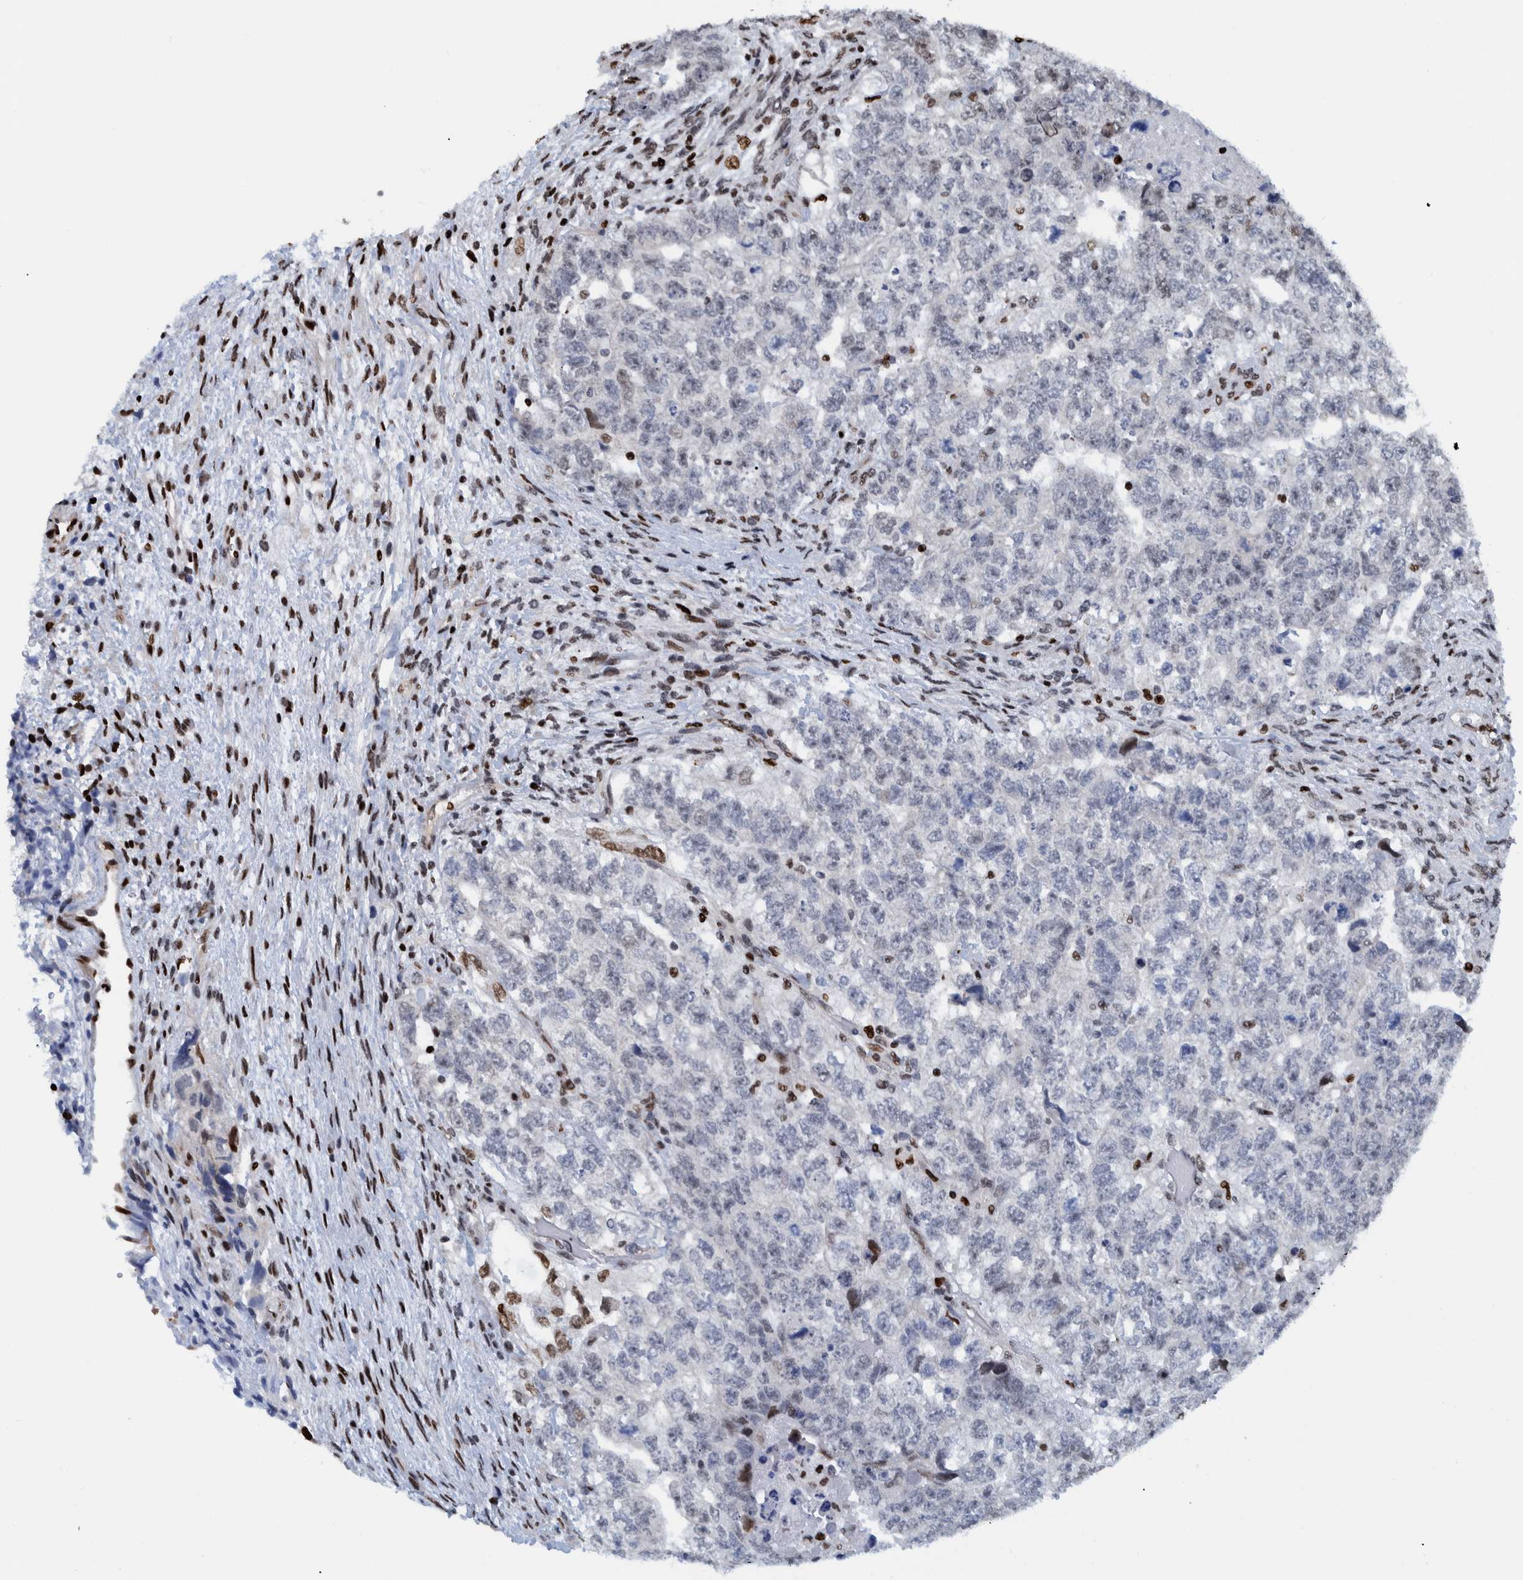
{"staining": {"intensity": "negative", "quantity": "none", "location": "none"}, "tissue": "testis cancer", "cell_type": "Tumor cells", "image_type": "cancer", "snomed": [{"axis": "morphology", "description": "Carcinoma, Embryonal, NOS"}, {"axis": "topography", "description": "Testis"}], "caption": "An IHC histopathology image of testis cancer is shown. There is no staining in tumor cells of testis cancer. (DAB (3,3'-diaminobenzidine) immunohistochemistry with hematoxylin counter stain).", "gene": "HEATR9", "patient": {"sex": "male", "age": 36}}